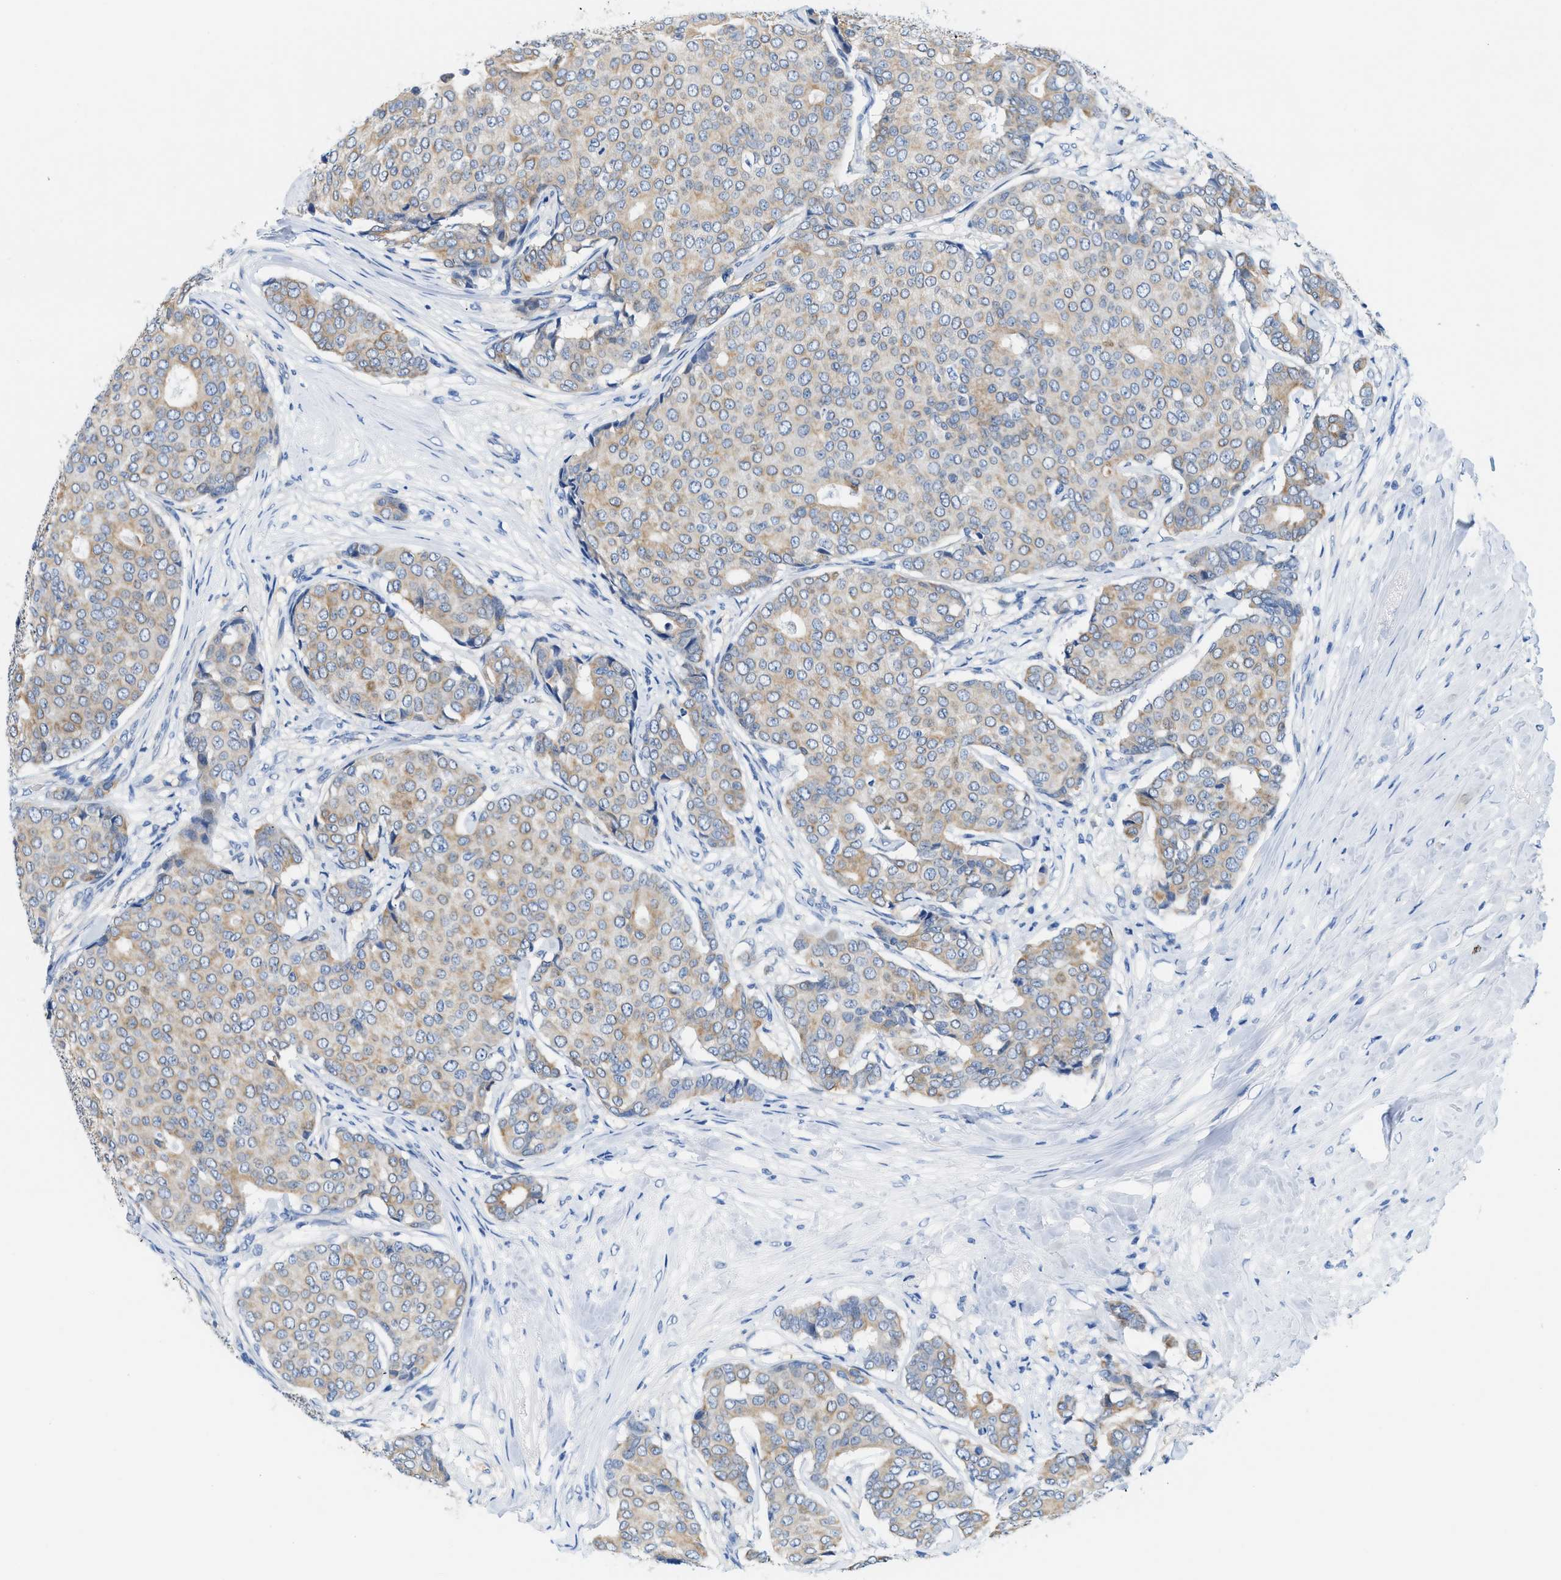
{"staining": {"intensity": "weak", "quantity": "25%-75%", "location": "cytoplasmic/membranous"}, "tissue": "breast cancer", "cell_type": "Tumor cells", "image_type": "cancer", "snomed": [{"axis": "morphology", "description": "Duct carcinoma"}, {"axis": "topography", "description": "Breast"}], "caption": "IHC image of breast cancer stained for a protein (brown), which displays low levels of weak cytoplasmic/membranous positivity in approximately 25%-75% of tumor cells.", "gene": "BPGM", "patient": {"sex": "female", "age": 75}}